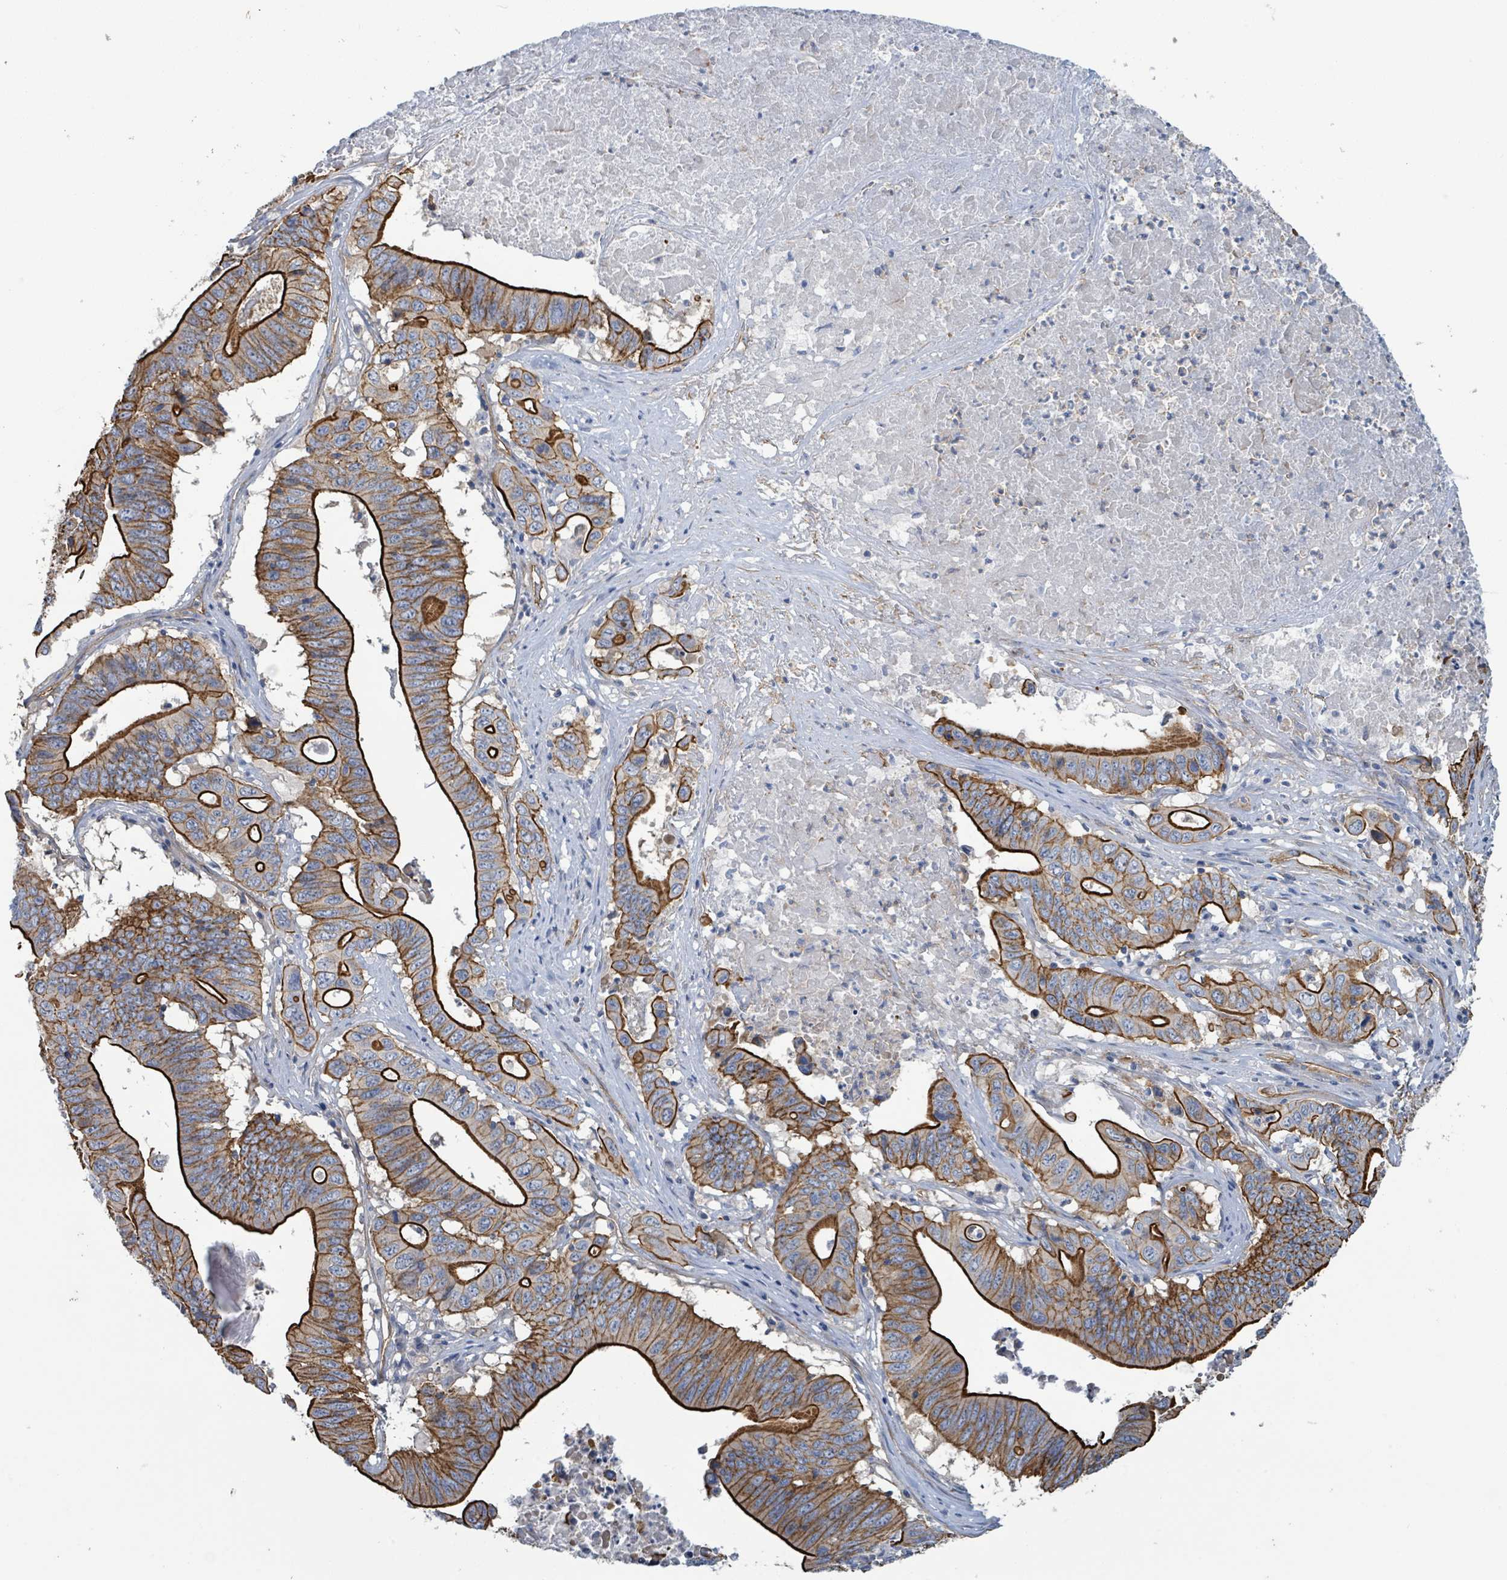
{"staining": {"intensity": "strong", "quantity": ">75%", "location": "cytoplasmic/membranous"}, "tissue": "lung cancer", "cell_type": "Tumor cells", "image_type": "cancer", "snomed": [{"axis": "morphology", "description": "Adenocarcinoma, NOS"}, {"axis": "topography", "description": "Lung"}], "caption": "Brown immunohistochemical staining in lung adenocarcinoma shows strong cytoplasmic/membranous expression in approximately >75% of tumor cells. (Stains: DAB in brown, nuclei in blue, Microscopy: brightfield microscopy at high magnification).", "gene": "LDOC1", "patient": {"sex": "female", "age": 60}}